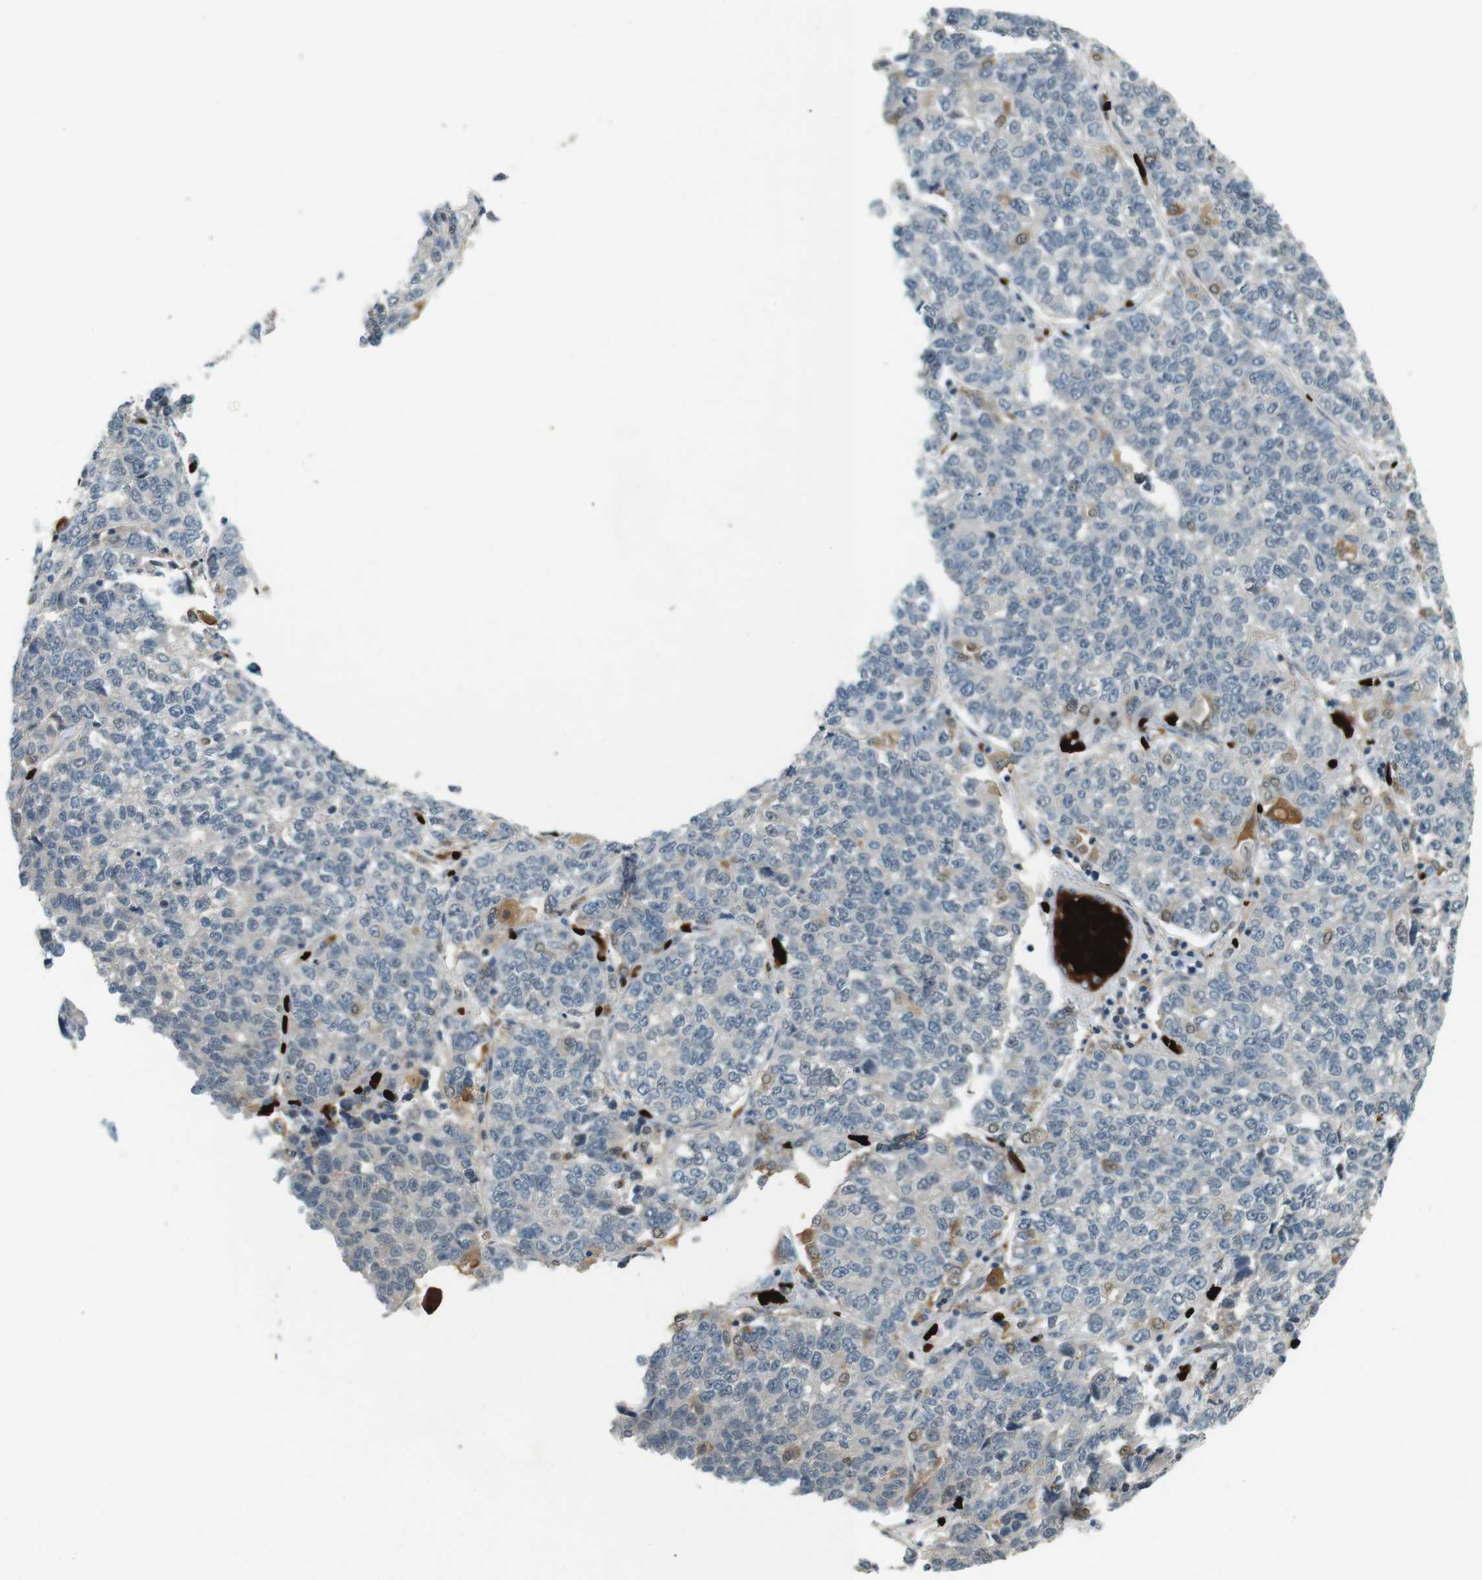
{"staining": {"intensity": "negative", "quantity": "none", "location": "none"}, "tissue": "lung cancer", "cell_type": "Tumor cells", "image_type": "cancer", "snomed": [{"axis": "morphology", "description": "Adenocarcinoma, NOS"}, {"axis": "topography", "description": "Lung"}], "caption": "The immunohistochemistry (IHC) photomicrograph has no significant positivity in tumor cells of lung cancer tissue.", "gene": "CDK14", "patient": {"sex": "male", "age": 49}}